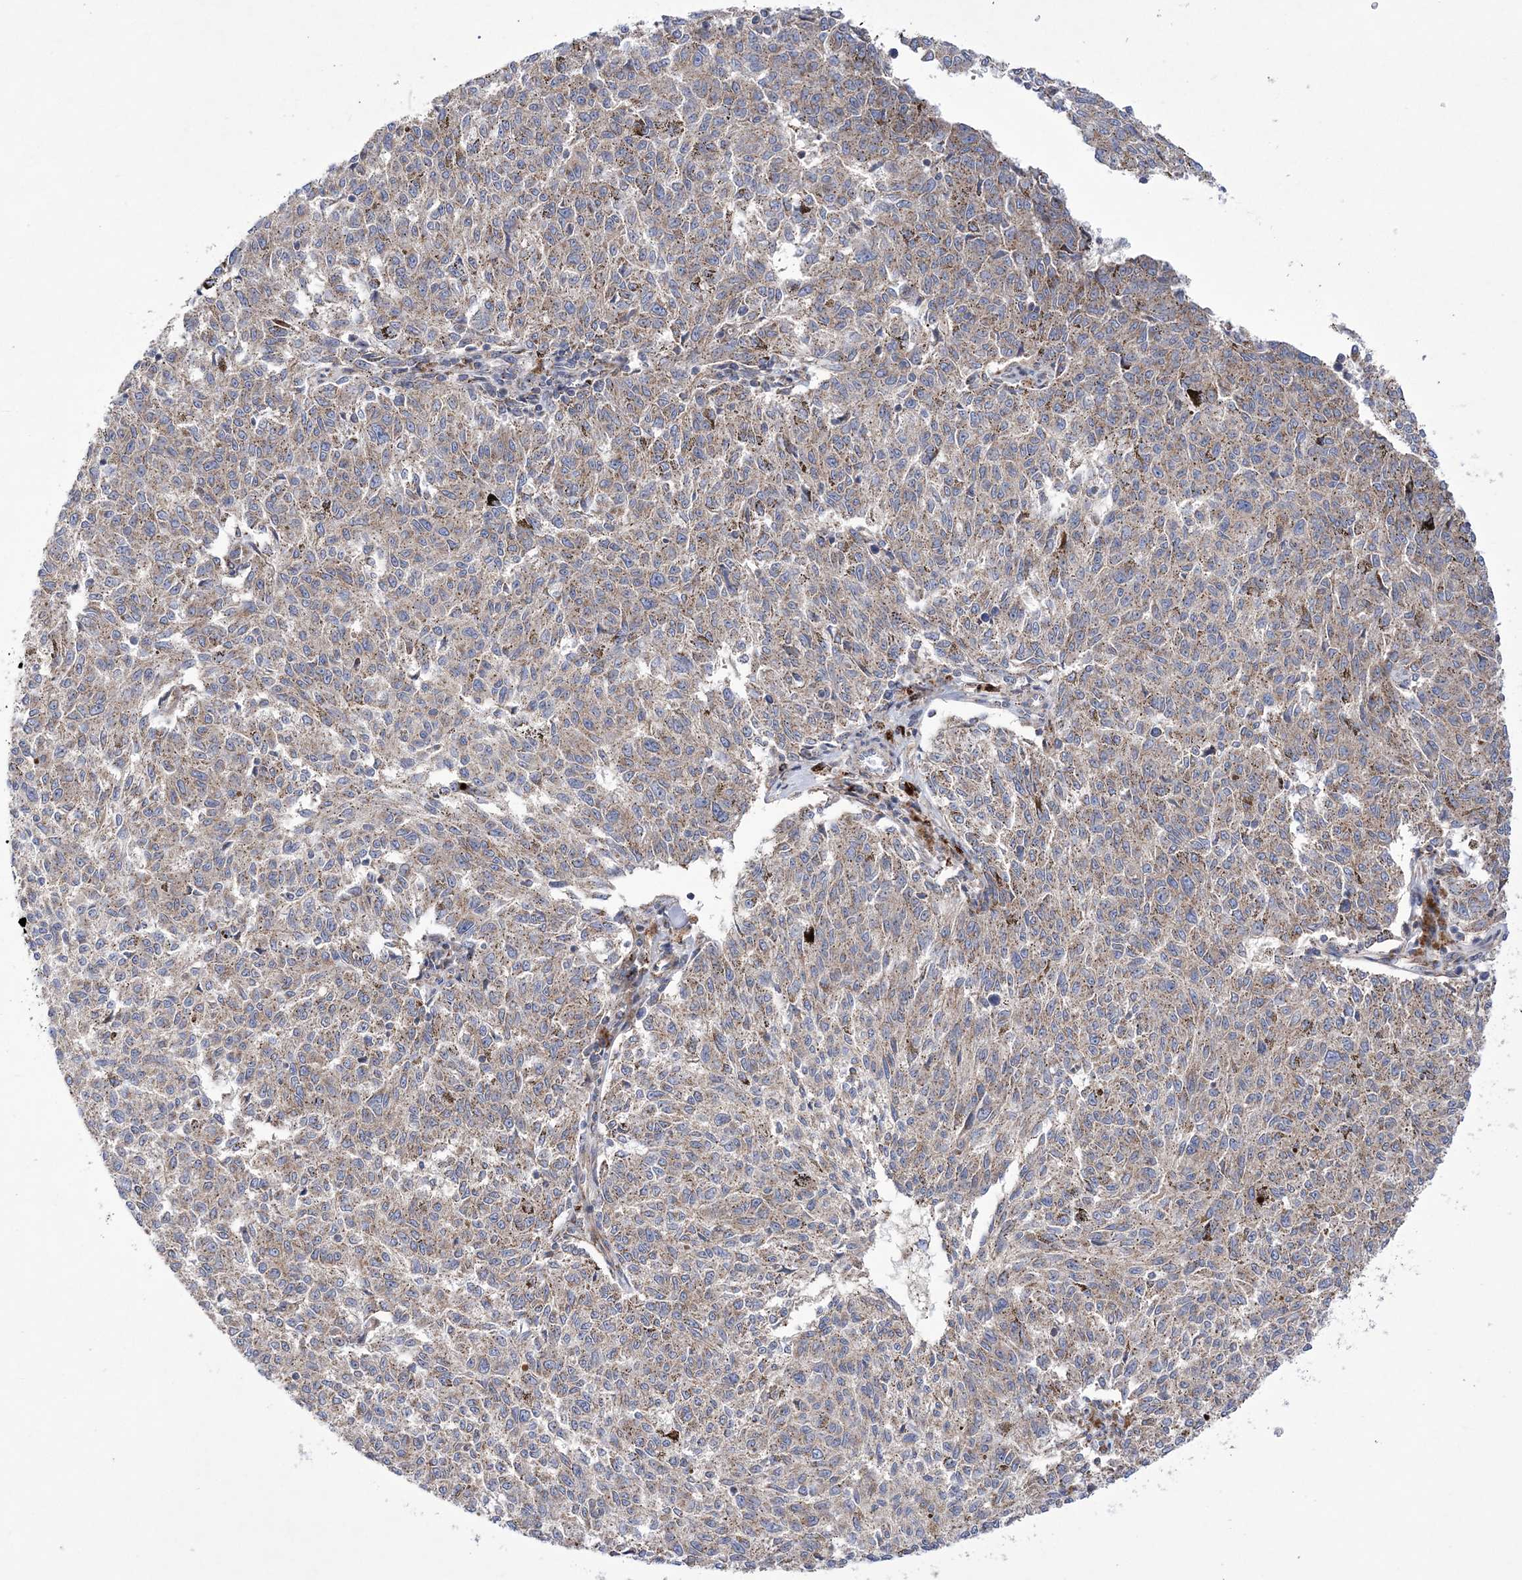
{"staining": {"intensity": "weak", "quantity": ">75%", "location": "cytoplasmic/membranous"}, "tissue": "melanoma", "cell_type": "Tumor cells", "image_type": "cancer", "snomed": [{"axis": "morphology", "description": "Malignant melanoma, NOS"}, {"axis": "topography", "description": "Skin"}], "caption": "Malignant melanoma tissue exhibits weak cytoplasmic/membranous staining in about >75% of tumor cells, visualized by immunohistochemistry.", "gene": "COPB2", "patient": {"sex": "female", "age": 72}}